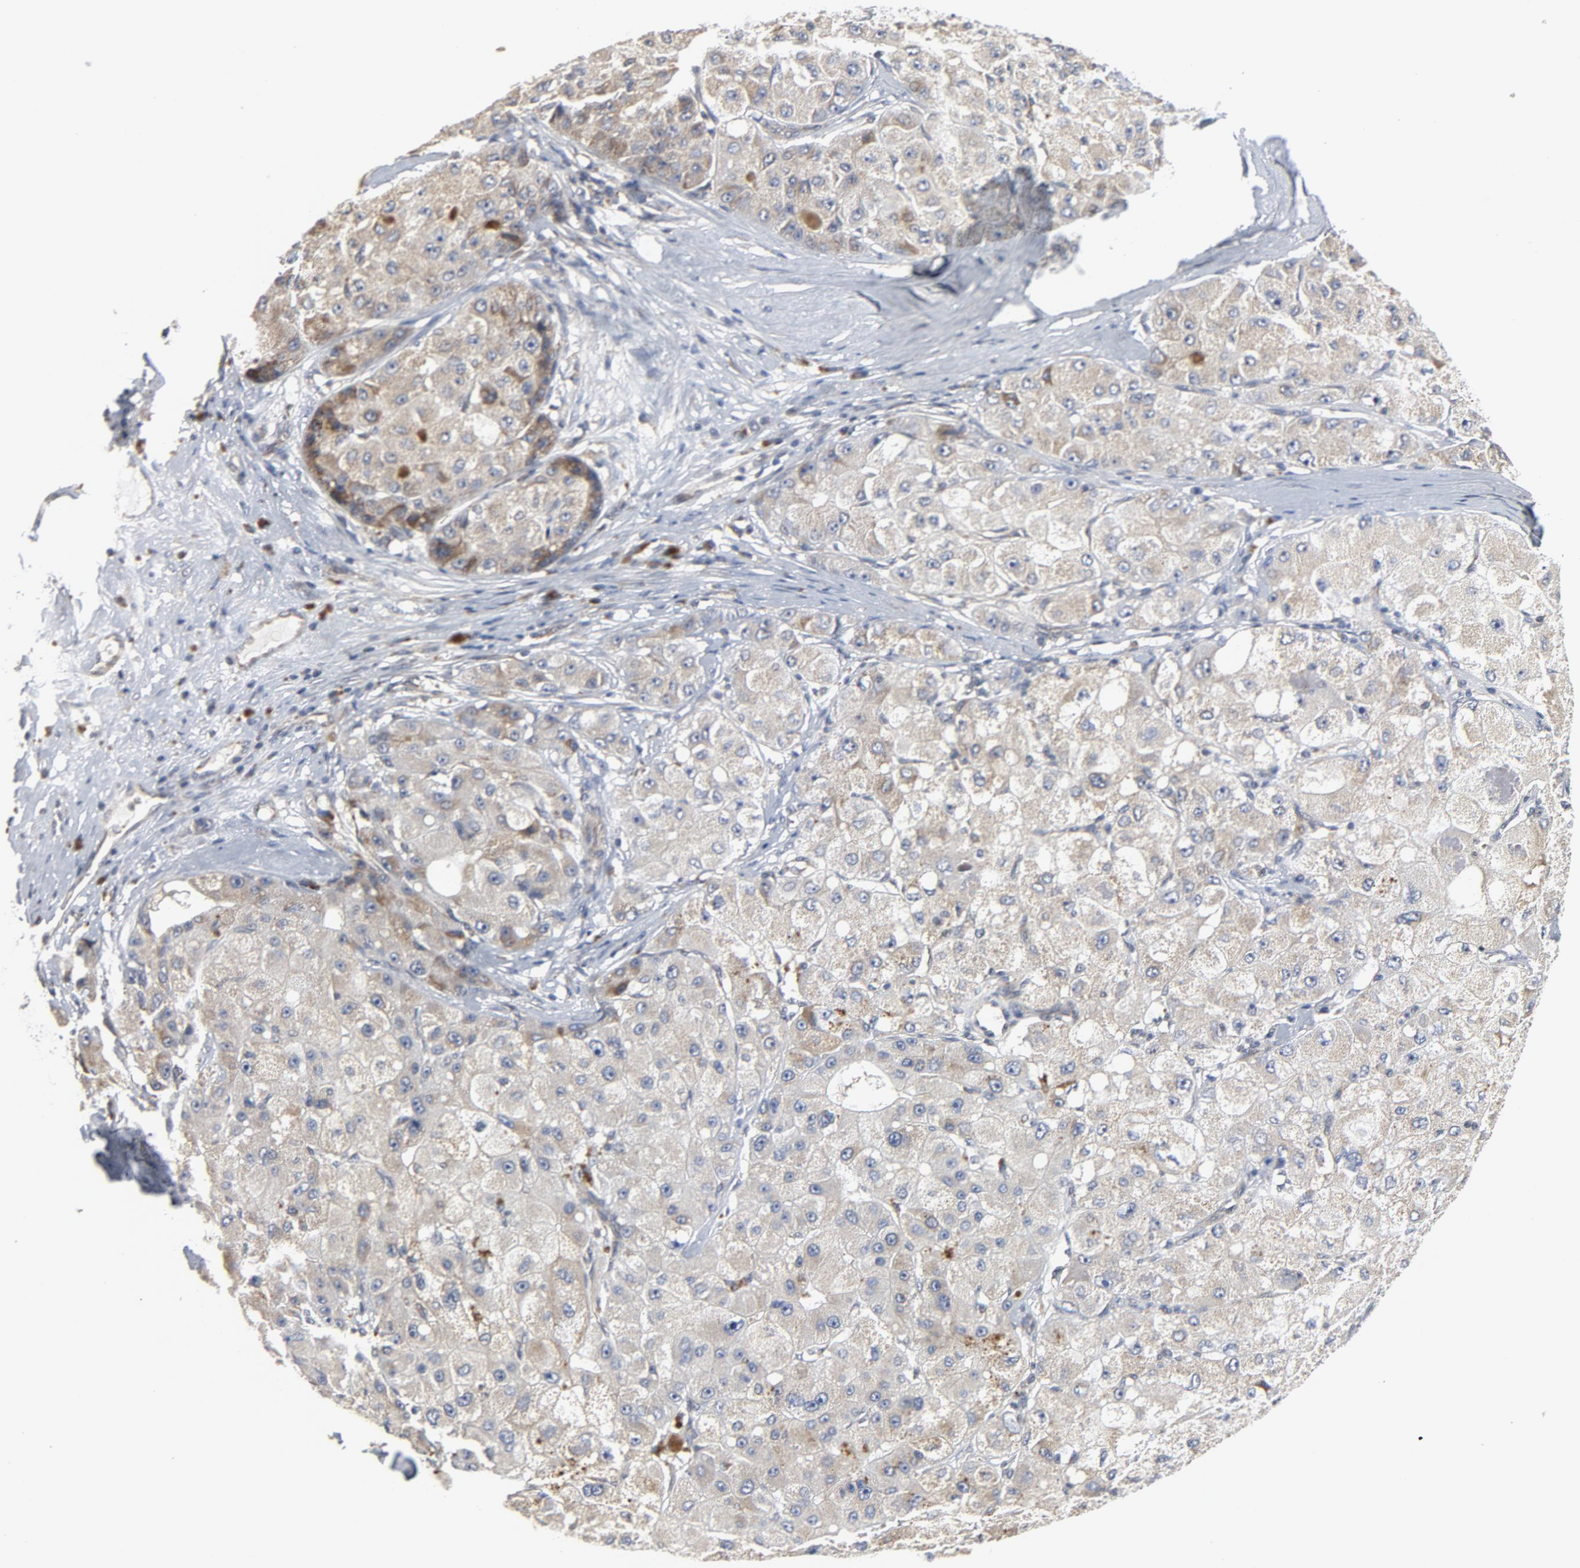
{"staining": {"intensity": "weak", "quantity": ">75%", "location": "cytoplasmic/membranous"}, "tissue": "liver cancer", "cell_type": "Tumor cells", "image_type": "cancer", "snomed": [{"axis": "morphology", "description": "Carcinoma, Hepatocellular, NOS"}, {"axis": "topography", "description": "Liver"}], "caption": "Liver hepatocellular carcinoma stained for a protein (brown) reveals weak cytoplasmic/membranous positive staining in approximately >75% of tumor cells.", "gene": "C14orf119", "patient": {"sex": "male", "age": 80}}